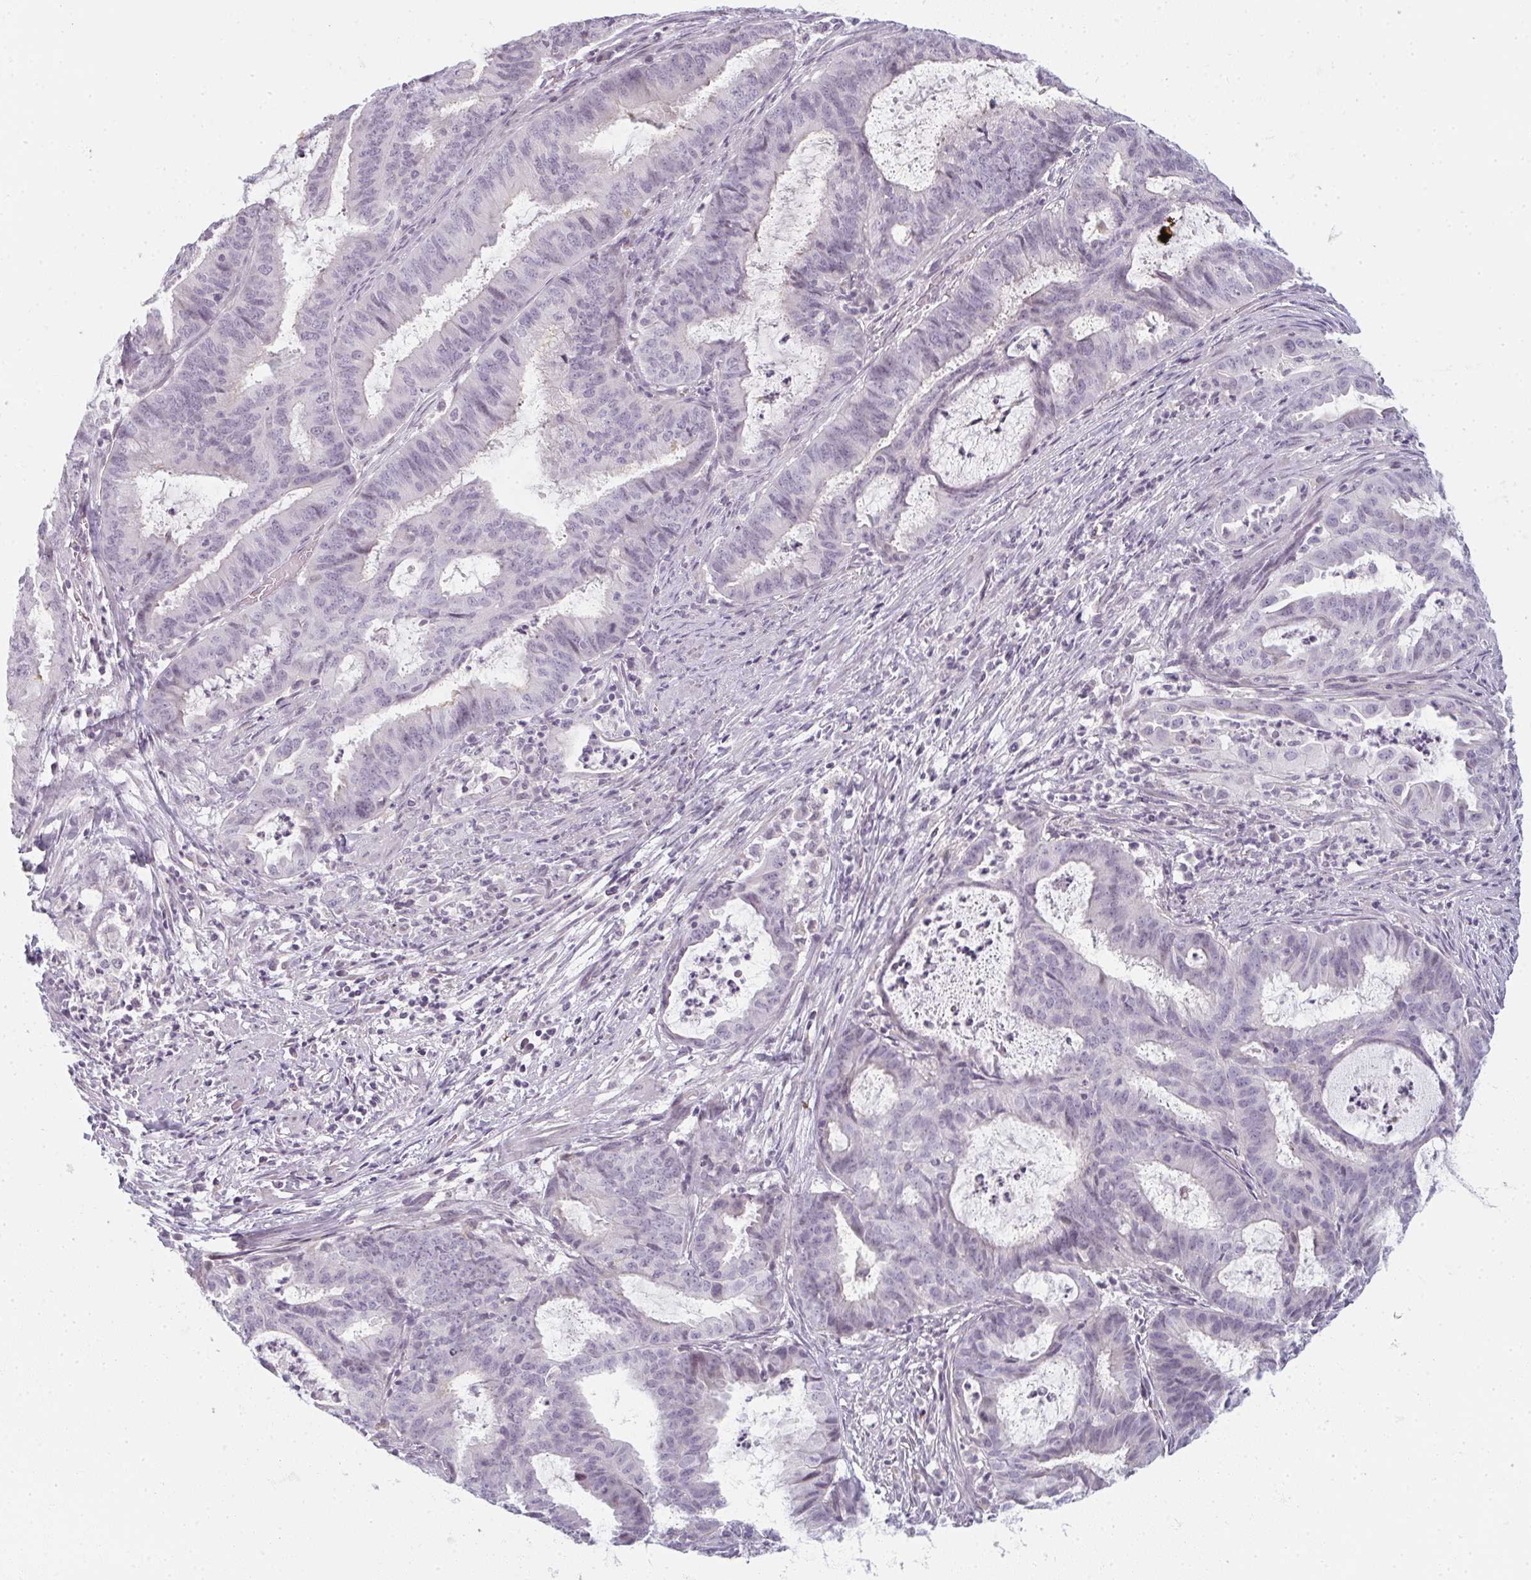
{"staining": {"intensity": "negative", "quantity": "none", "location": "none"}, "tissue": "endometrial cancer", "cell_type": "Tumor cells", "image_type": "cancer", "snomed": [{"axis": "morphology", "description": "Adenocarcinoma, NOS"}, {"axis": "topography", "description": "Endometrium"}], "caption": "A high-resolution image shows immunohistochemistry (IHC) staining of endometrial cancer (adenocarcinoma), which exhibits no significant staining in tumor cells.", "gene": "RBBP6", "patient": {"sex": "female", "age": 51}}